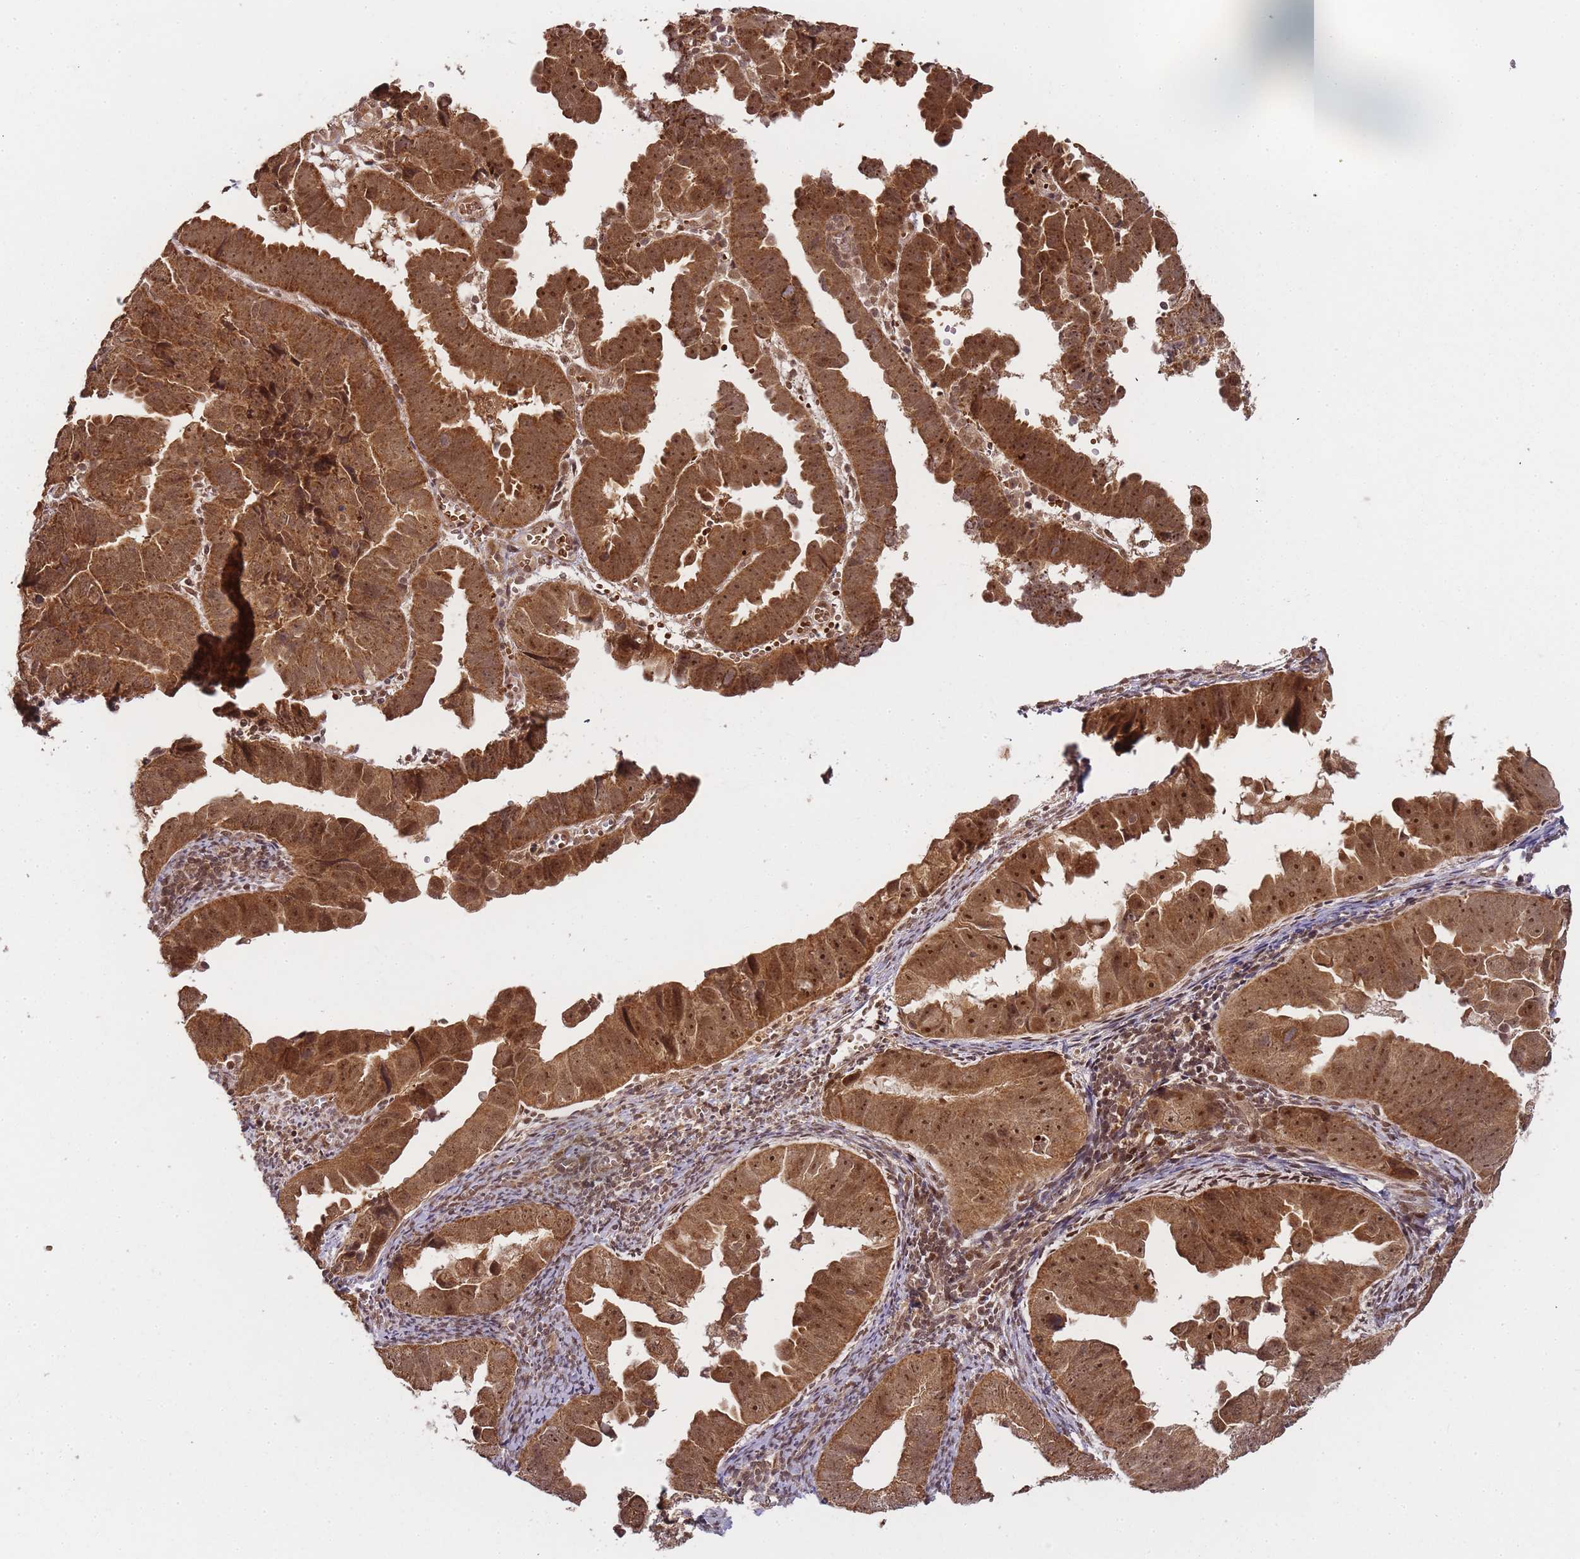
{"staining": {"intensity": "strong", "quantity": ">75%", "location": "cytoplasmic/membranous,nuclear"}, "tissue": "endometrial cancer", "cell_type": "Tumor cells", "image_type": "cancer", "snomed": [{"axis": "morphology", "description": "Adenocarcinoma, NOS"}, {"axis": "topography", "description": "Endometrium"}], "caption": "A histopathology image showing strong cytoplasmic/membranous and nuclear staining in approximately >75% of tumor cells in endometrial cancer (adenocarcinoma), as visualized by brown immunohistochemical staining.", "gene": "ZNF497", "patient": {"sex": "female", "age": 75}}